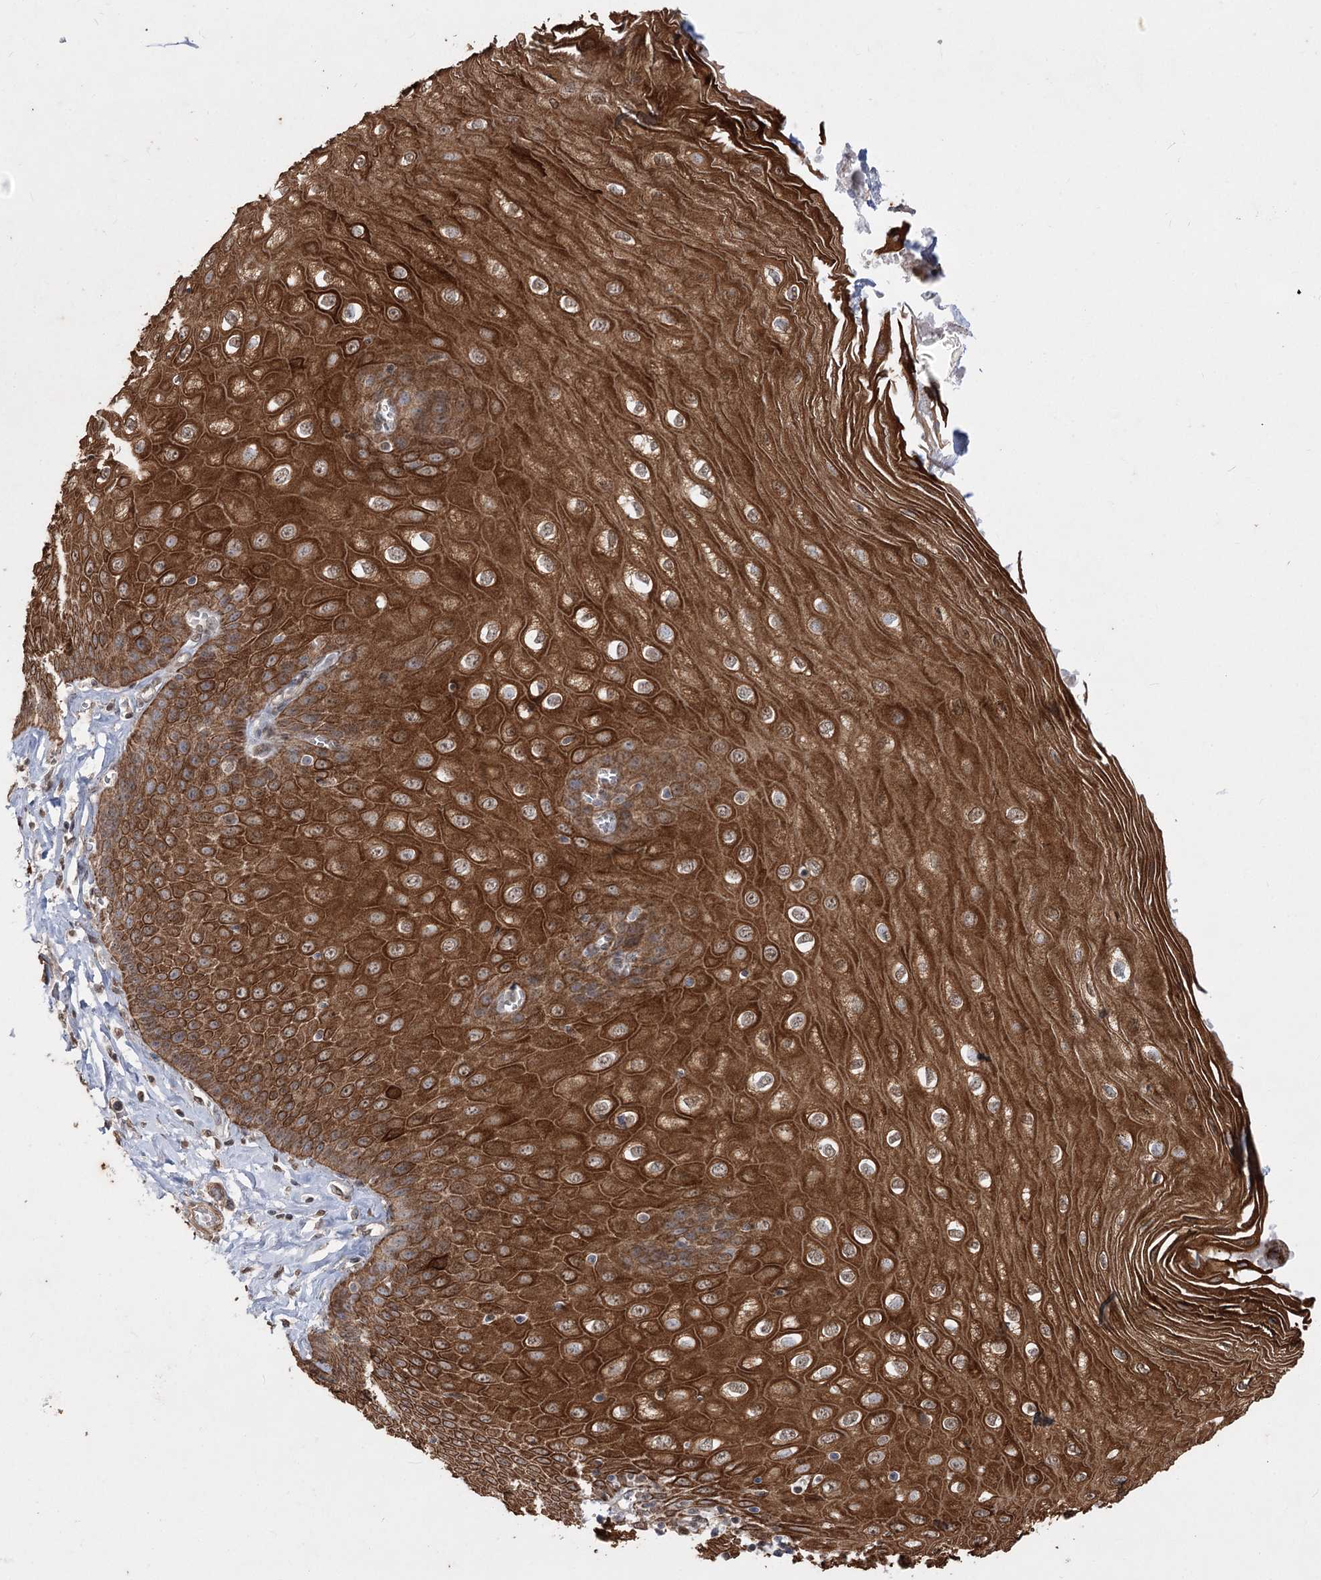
{"staining": {"intensity": "strong", "quantity": ">75%", "location": "cytoplasmic/membranous"}, "tissue": "esophagus", "cell_type": "Squamous epithelial cells", "image_type": "normal", "snomed": [{"axis": "morphology", "description": "Normal tissue, NOS"}, {"axis": "topography", "description": "Esophagus"}], "caption": "Immunohistochemical staining of normal human esophagus exhibits strong cytoplasmic/membranous protein positivity in approximately >75% of squamous epithelial cells. (DAB IHC, brown staining for protein, blue staining for nuclei).", "gene": "ZSCAN23", "patient": {"sex": "male", "age": 60}}